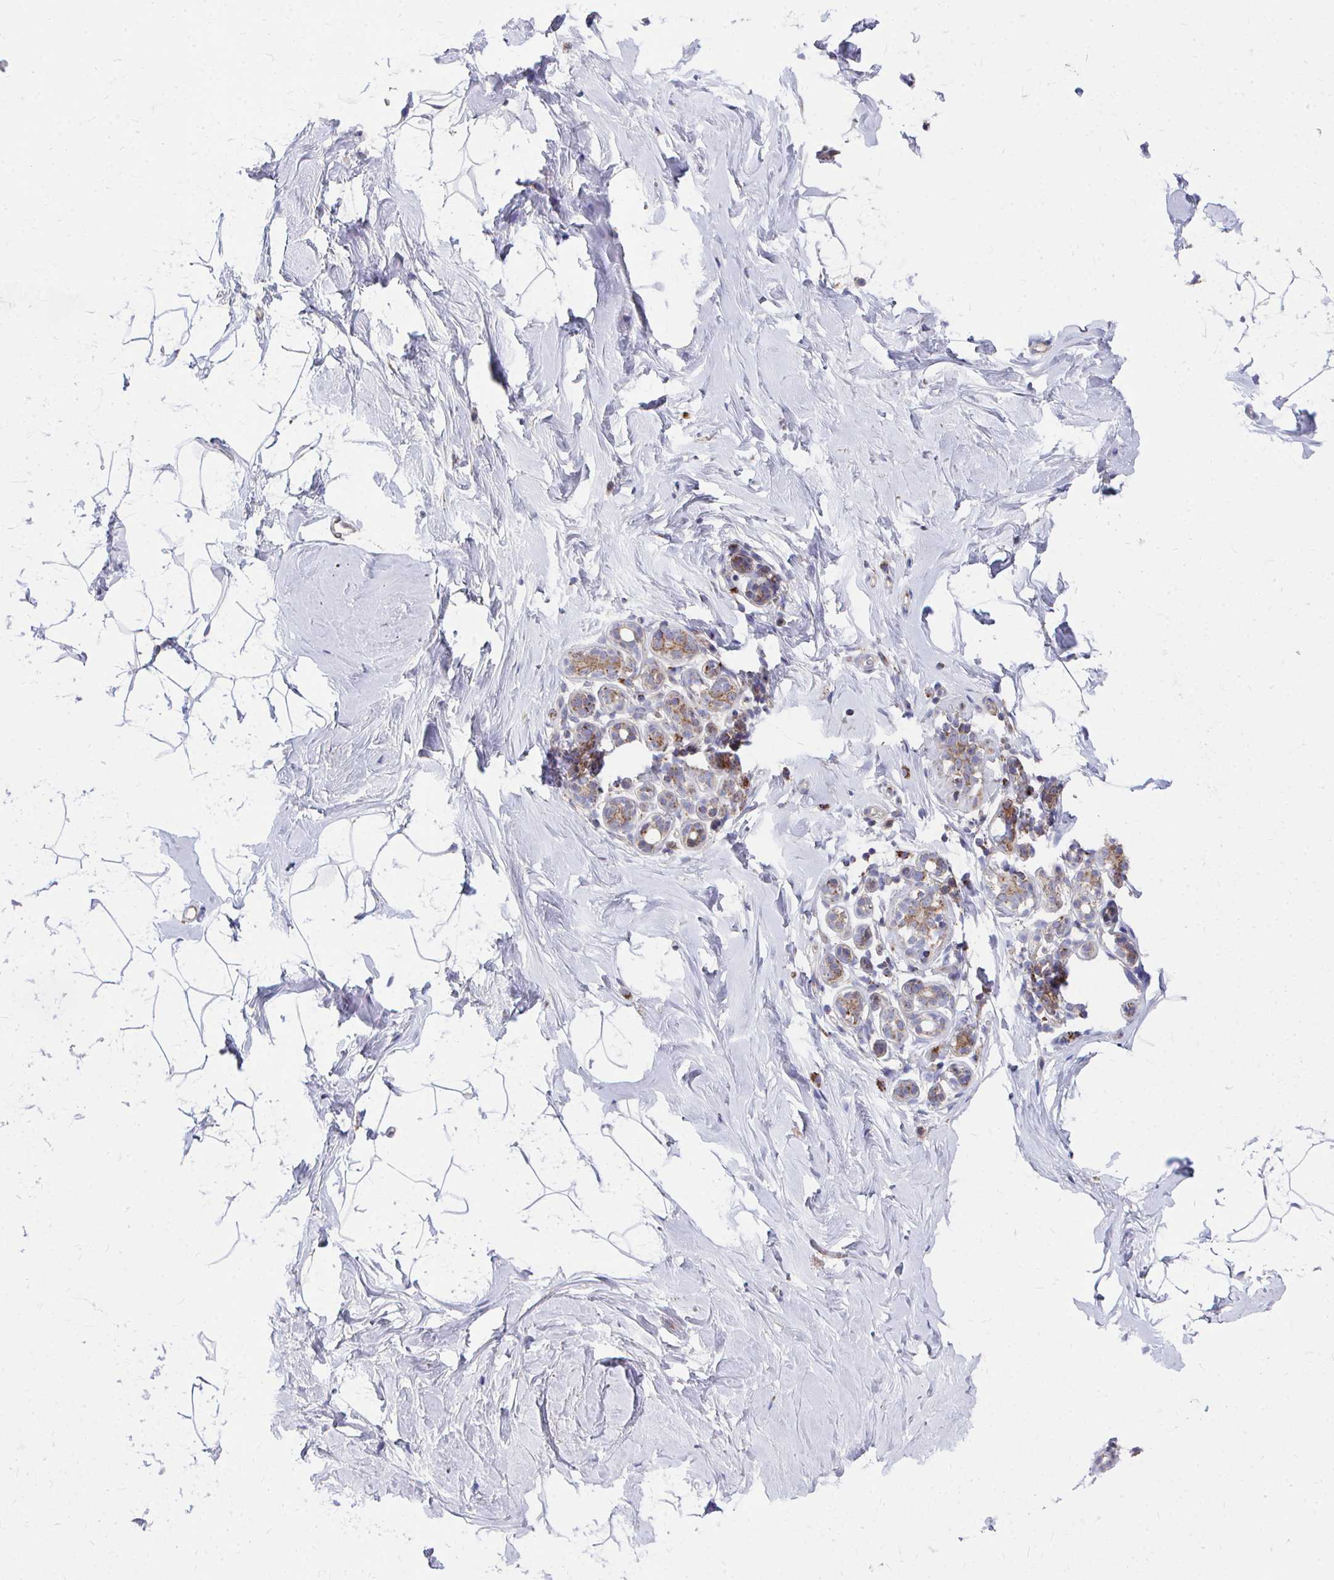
{"staining": {"intensity": "negative", "quantity": "none", "location": "none"}, "tissue": "breast", "cell_type": "Adipocytes", "image_type": "normal", "snomed": [{"axis": "morphology", "description": "Normal tissue, NOS"}, {"axis": "topography", "description": "Breast"}], "caption": "An immunohistochemistry image of unremarkable breast is shown. There is no staining in adipocytes of breast. (DAB (3,3'-diaminobenzidine) immunohistochemistry (IHC) with hematoxylin counter stain).", "gene": "PEX3", "patient": {"sex": "female", "age": 32}}